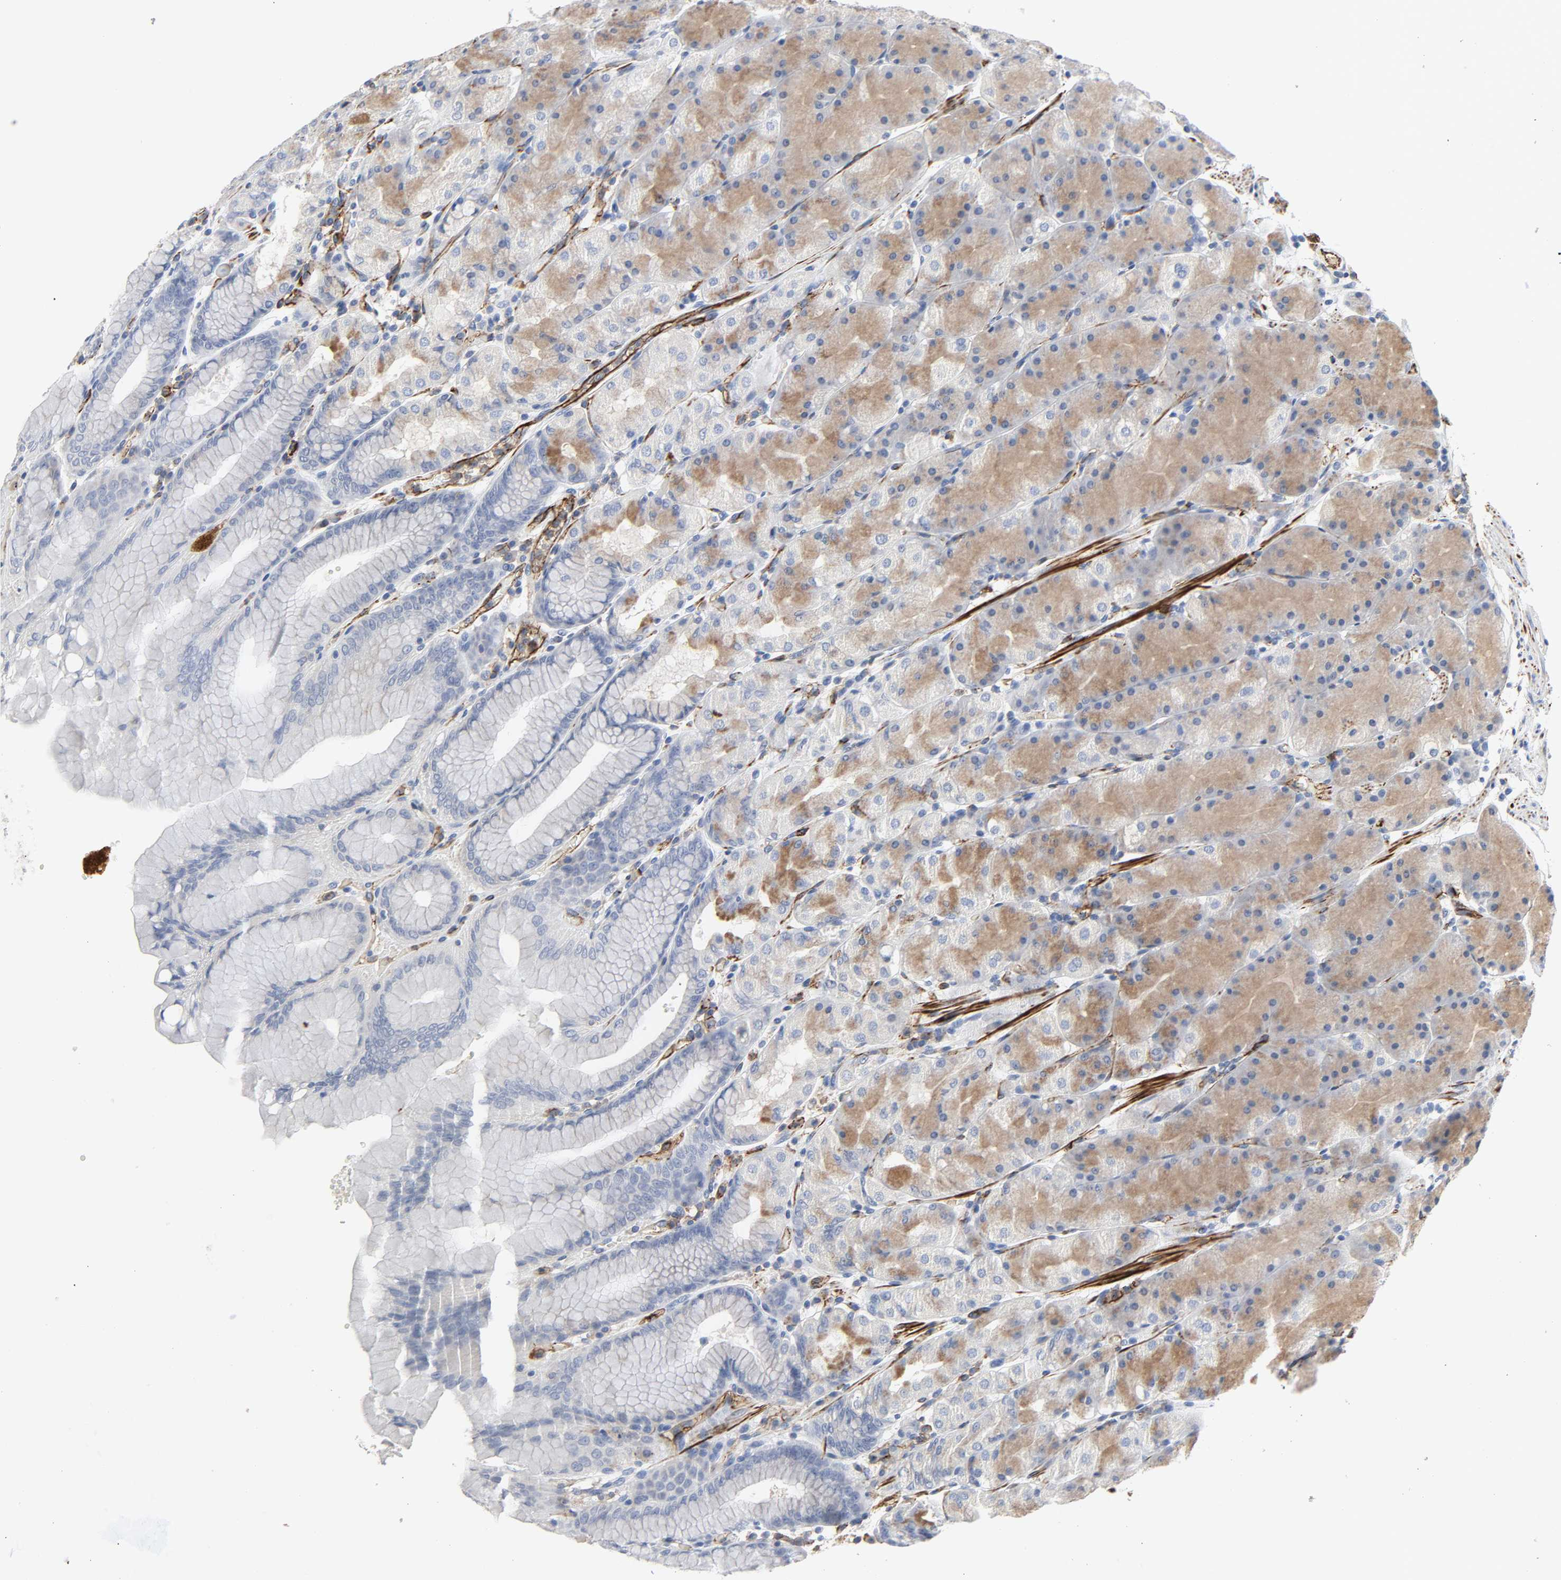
{"staining": {"intensity": "moderate", "quantity": "25%-75%", "location": "cytoplasmic/membranous"}, "tissue": "stomach", "cell_type": "Glandular cells", "image_type": "normal", "snomed": [{"axis": "morphology", "description": "Normal tissue, NOS"}, {"axis": "topography", "description": "Stomach, upper"}, {"axis": "topography", "description": "Stomach"}], "caption": "Immunohistochemistry (IHC) image of normal stomach stained for a protein (brown), which demonstrates medium levels of moderate cytoplasmic/membranous positivity in about 25%-75% of glandular cells.", "gene": "PECAM1", "patient": {"sex": "male", "age": 76}}